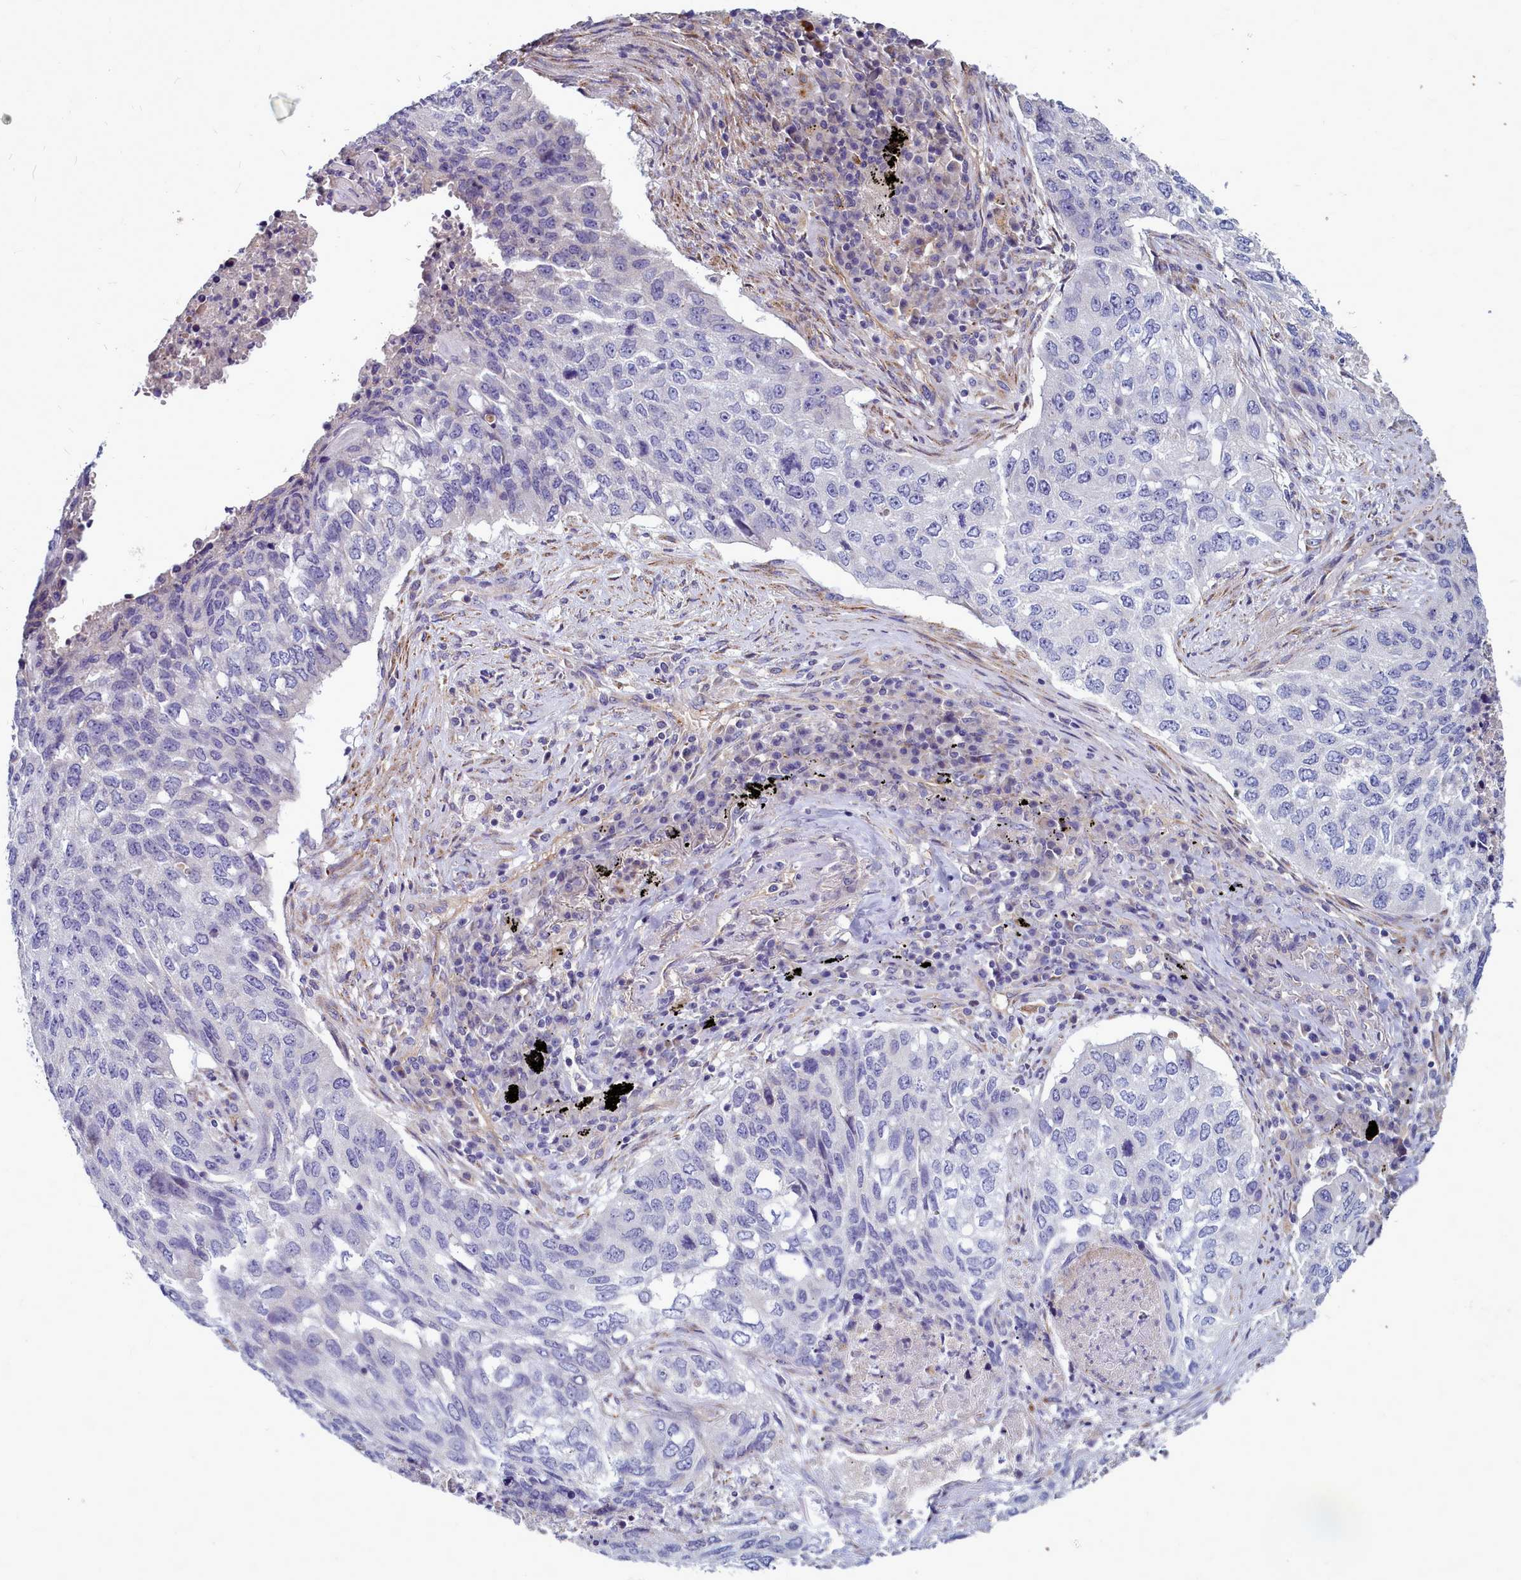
{"staining": {"intensity": "negative", "quantity": "none", "location": "none"}, "tissue": "lung cancer", "cell_type": "Tumor cells", "image_type": "cancer", "snomed": [{"axis": "morphology", "description": "Squamous cell carcinoma, NOS"}, {"axis": "topography", "description": "Lung"}], "caption": "This is a micrograph of IHC staining of lung cancer, which shows no staining in tumor cells.", "gene": "SMPD4", "patient": {"sex": "female", "age": 63}}